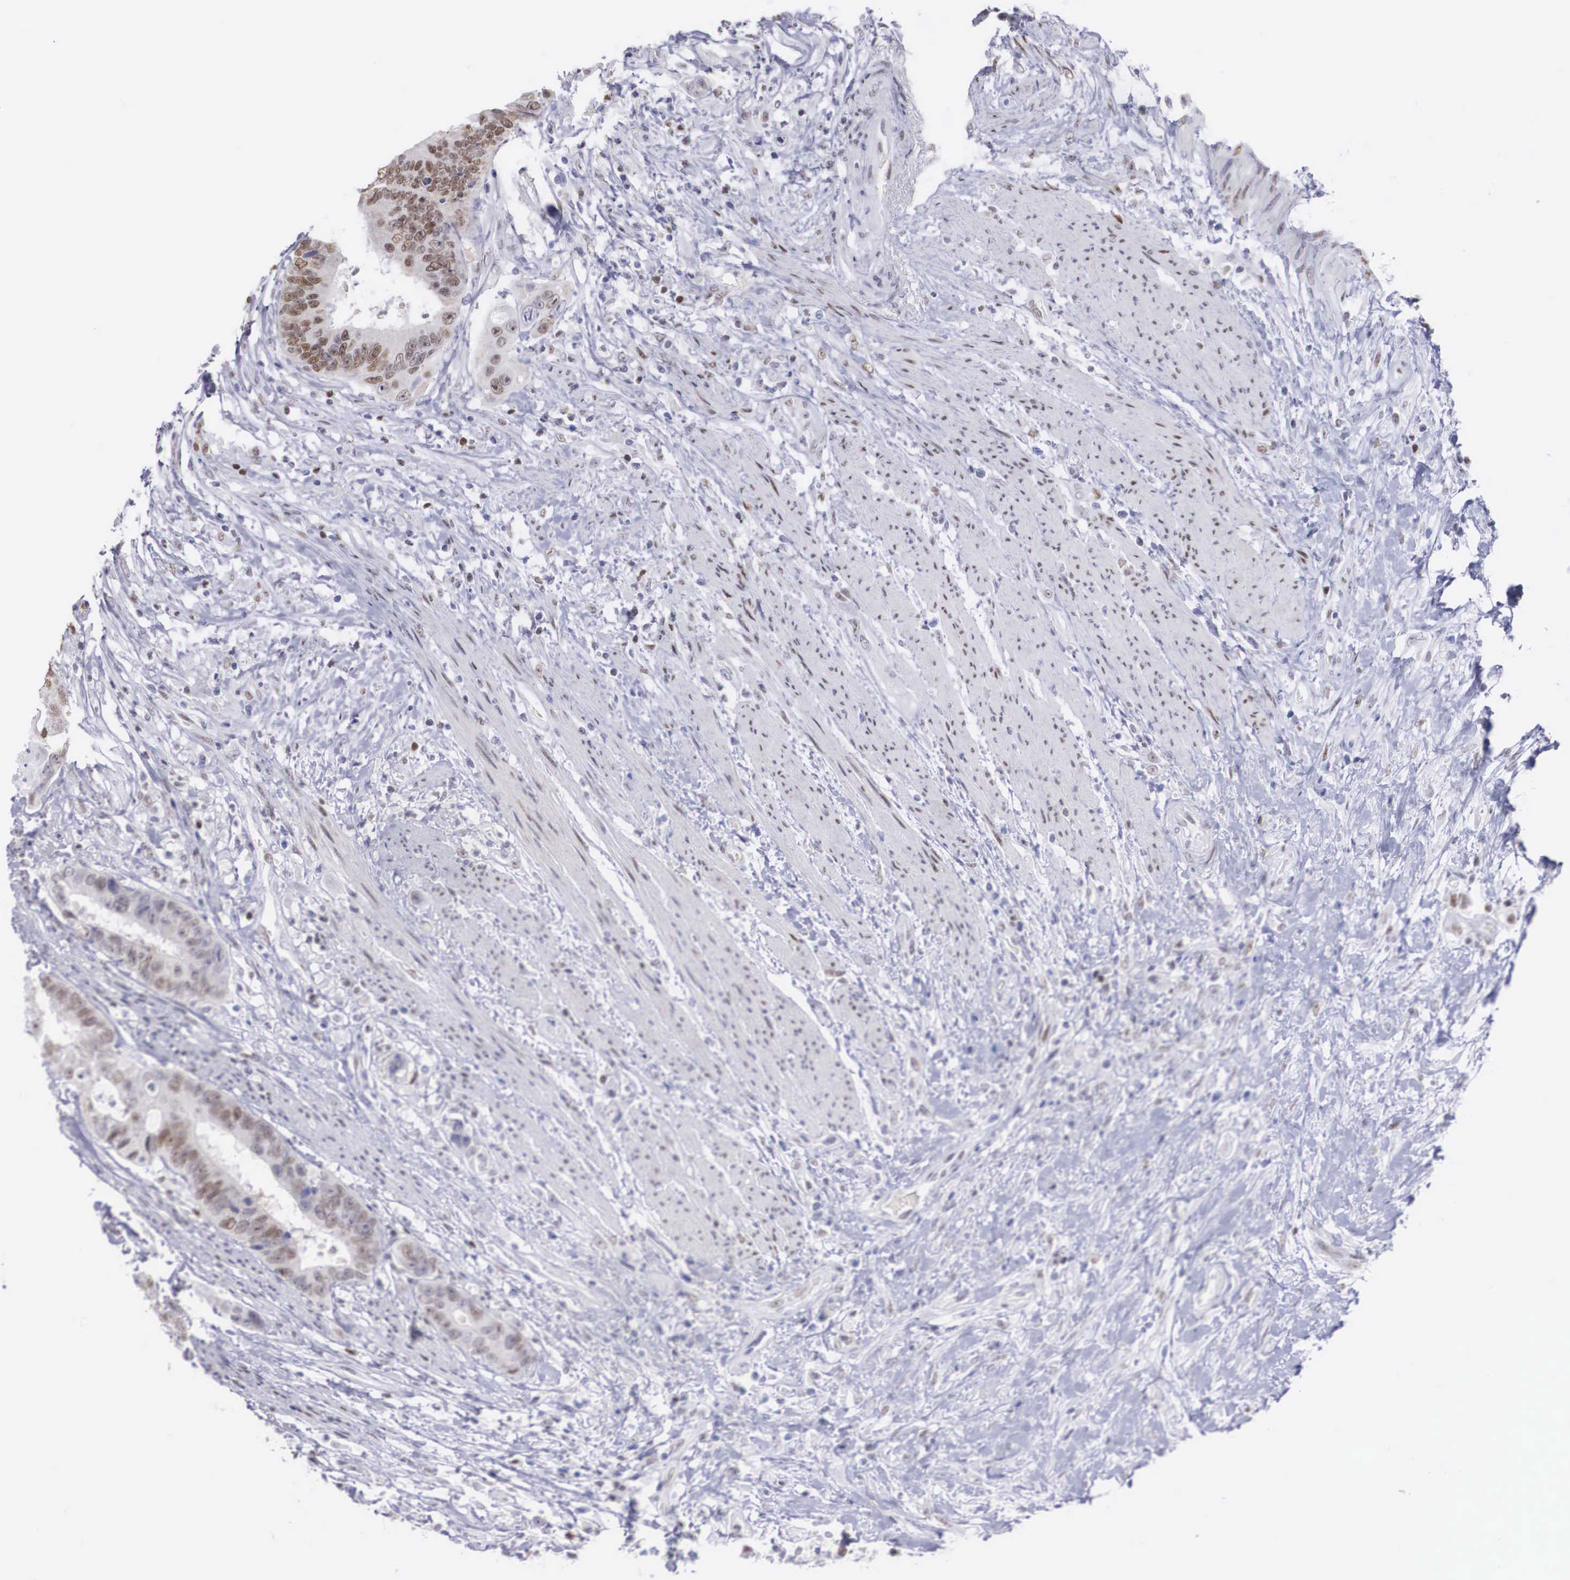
{"staining": {"intensity": "weak", "quantity": "25%-75%", "location": "nuclear"}, "tissue": "colorectal cancer", "cell_type": "Tumor cells", "image_type": "cancer", "snomed": [{"axis": "morphology", "description": "Adenocarcinoma, NOS"}, {"axis": "topography", "description": "Rectum"}], "caption": "There is low levels of weak nuclear staining in tumor cells of colorectal cancer (adenocarcinoma), as demonstrated by immunohistochemical staining (brown color).", "gene": "HMGN5", "patient": {"sex": "female", "age": 65}}